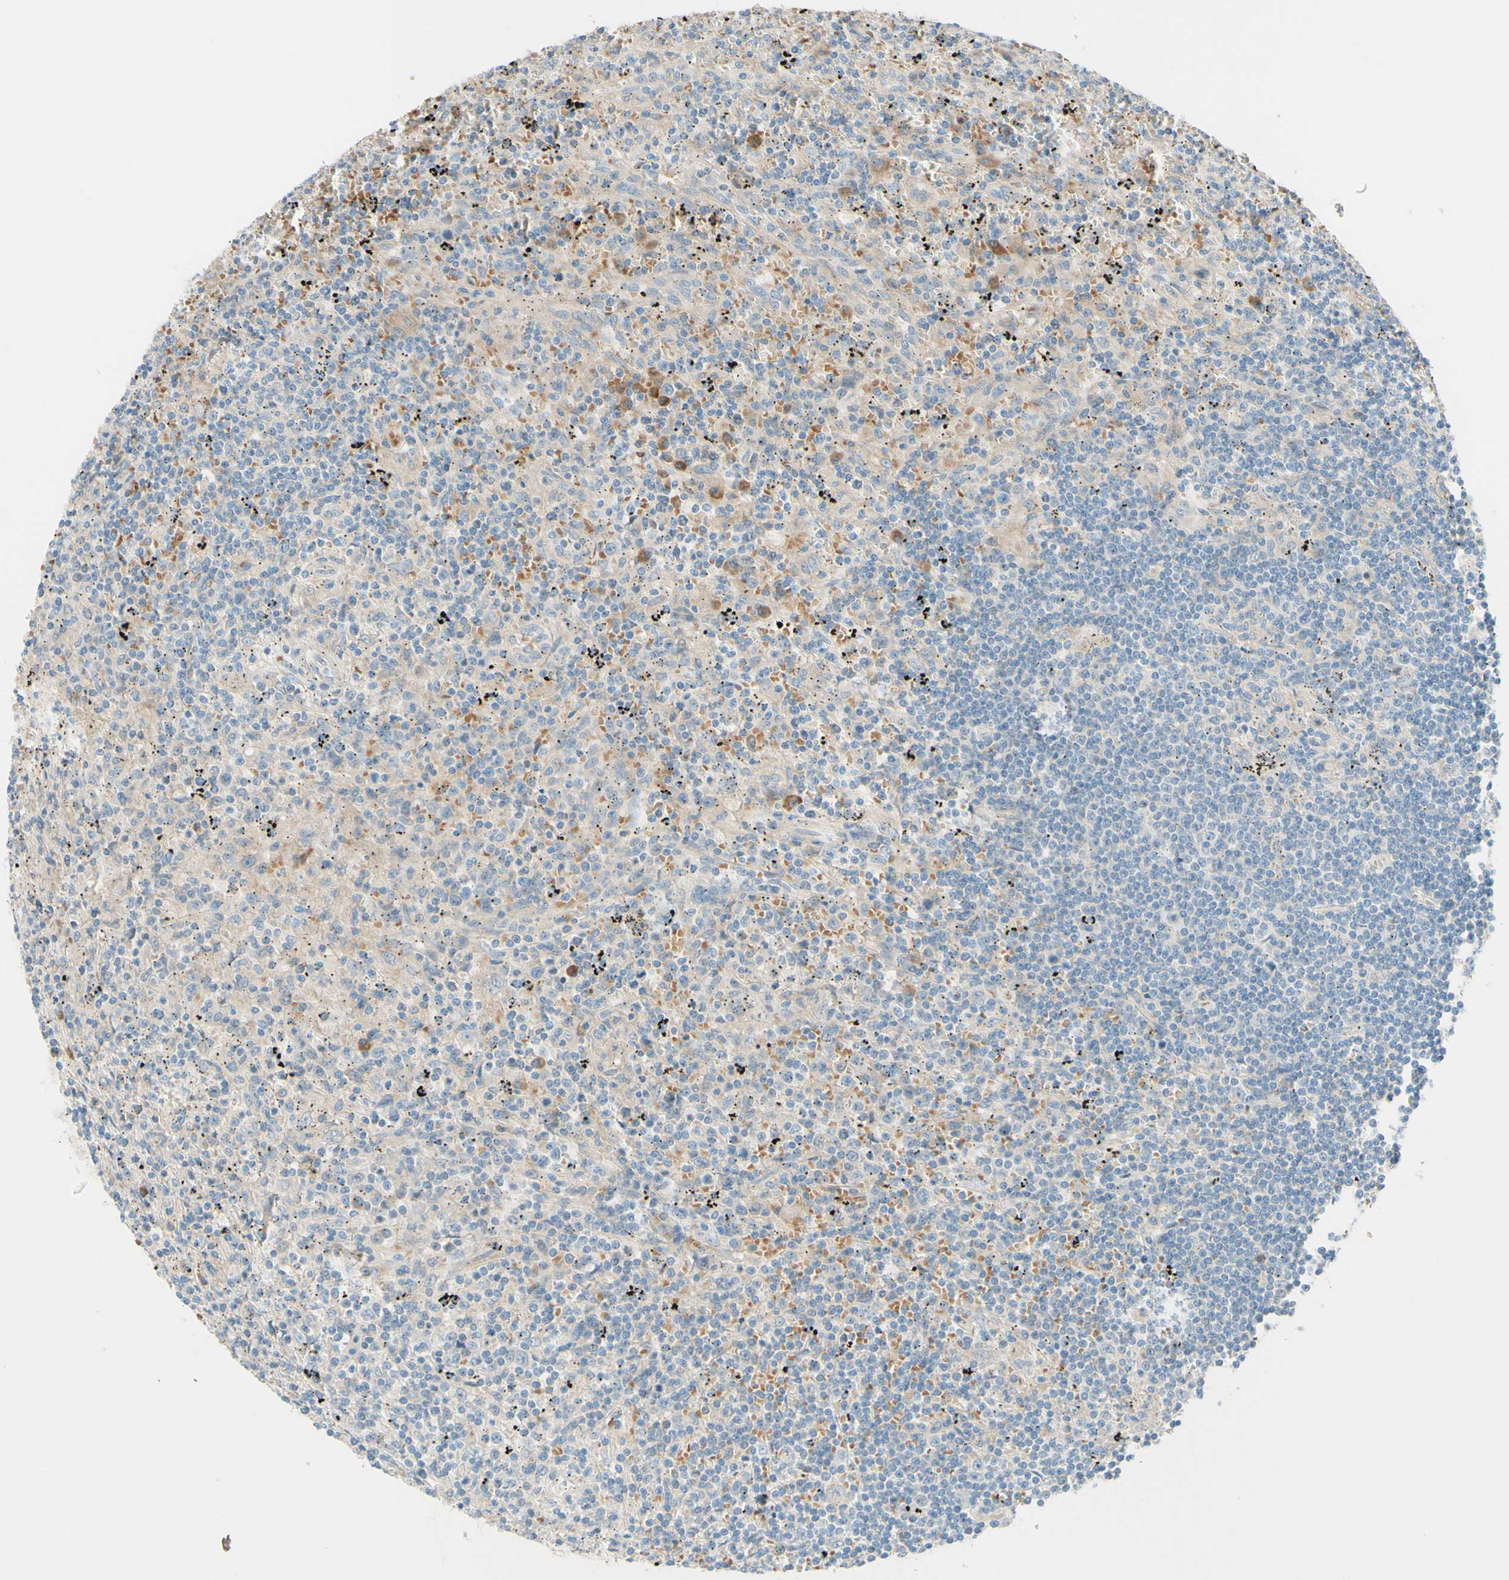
{"staining": {"intensity": "weak", "quantity": "<25%", "location": "cytoplasmic/membranous"}, "tissue": "lymphoma", "cell_type": "Tumor cells", "image_type": "cancer", "snomed": [{"axis": "morphology", "description": "Malignant lymphoma, non-Hodgkin's type, Low grade"}, {"axis": "topography", "description": "Spleen"}], "caption": "Protein analysis of low-grade malignant lymphoma, non-Hodgkin's type displays no significant staining in tumor cells.", "gene": "IL2", "patient": {"sex": "male", "age": 76}}